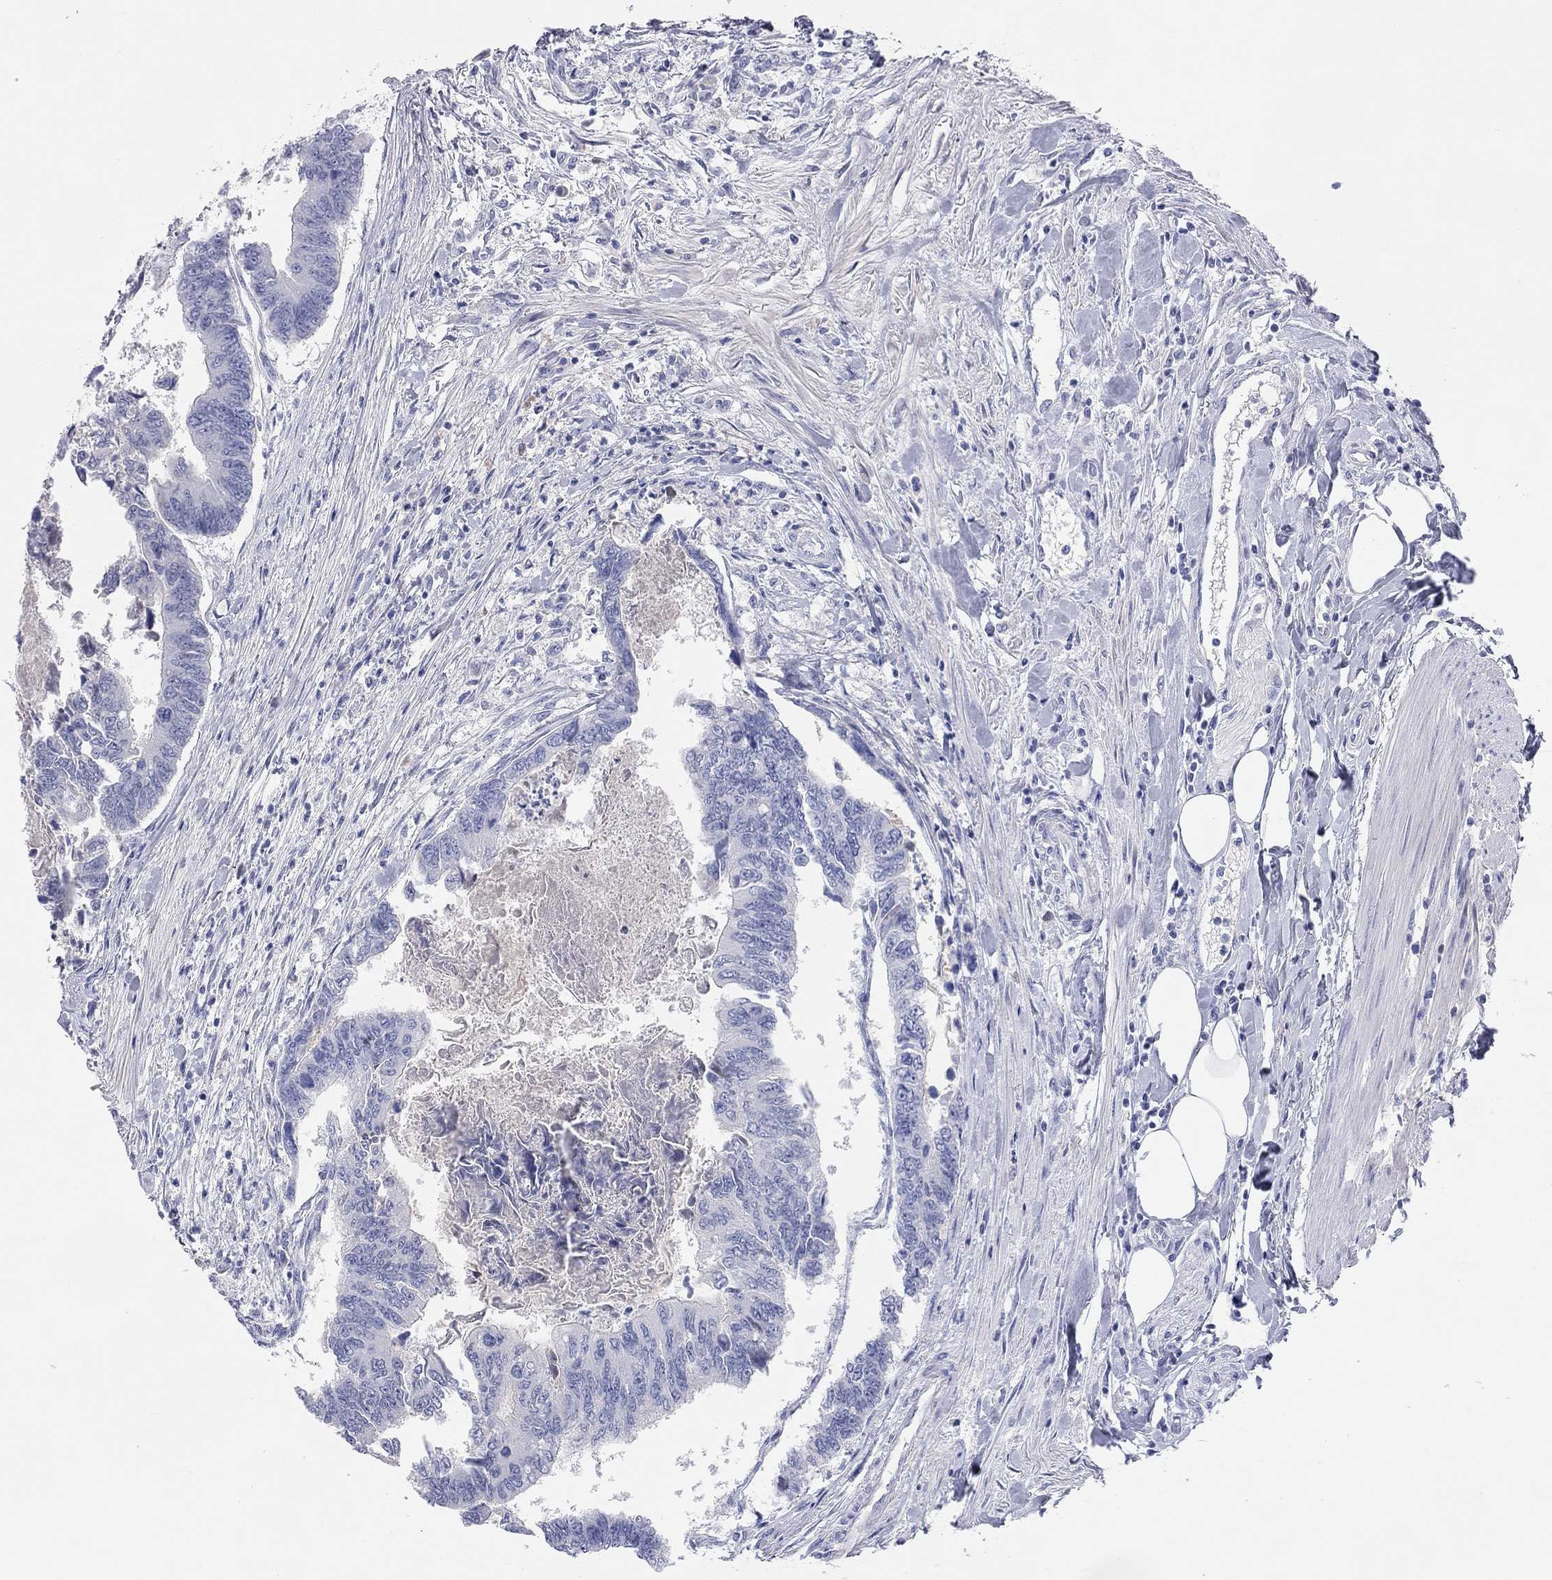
{"staining": {"intensity": "negative", "quantity": "none", "location": "none"}, "tissue": "colorectal cancer", "cell_type": "Tumor cells", "image_type": "cancer", "snomed": [{"axis": "morphology", "description": "Adenocarcinoma, NOS"}, {"axis": "topography", "description": "Colon"}], "caption": "A micrograph of human colorectal cancer (adenocarcinoma) is negative for staining in tumor cells.", "gene": "ST7L", "patient": {"sex": "female", "age": 65}}